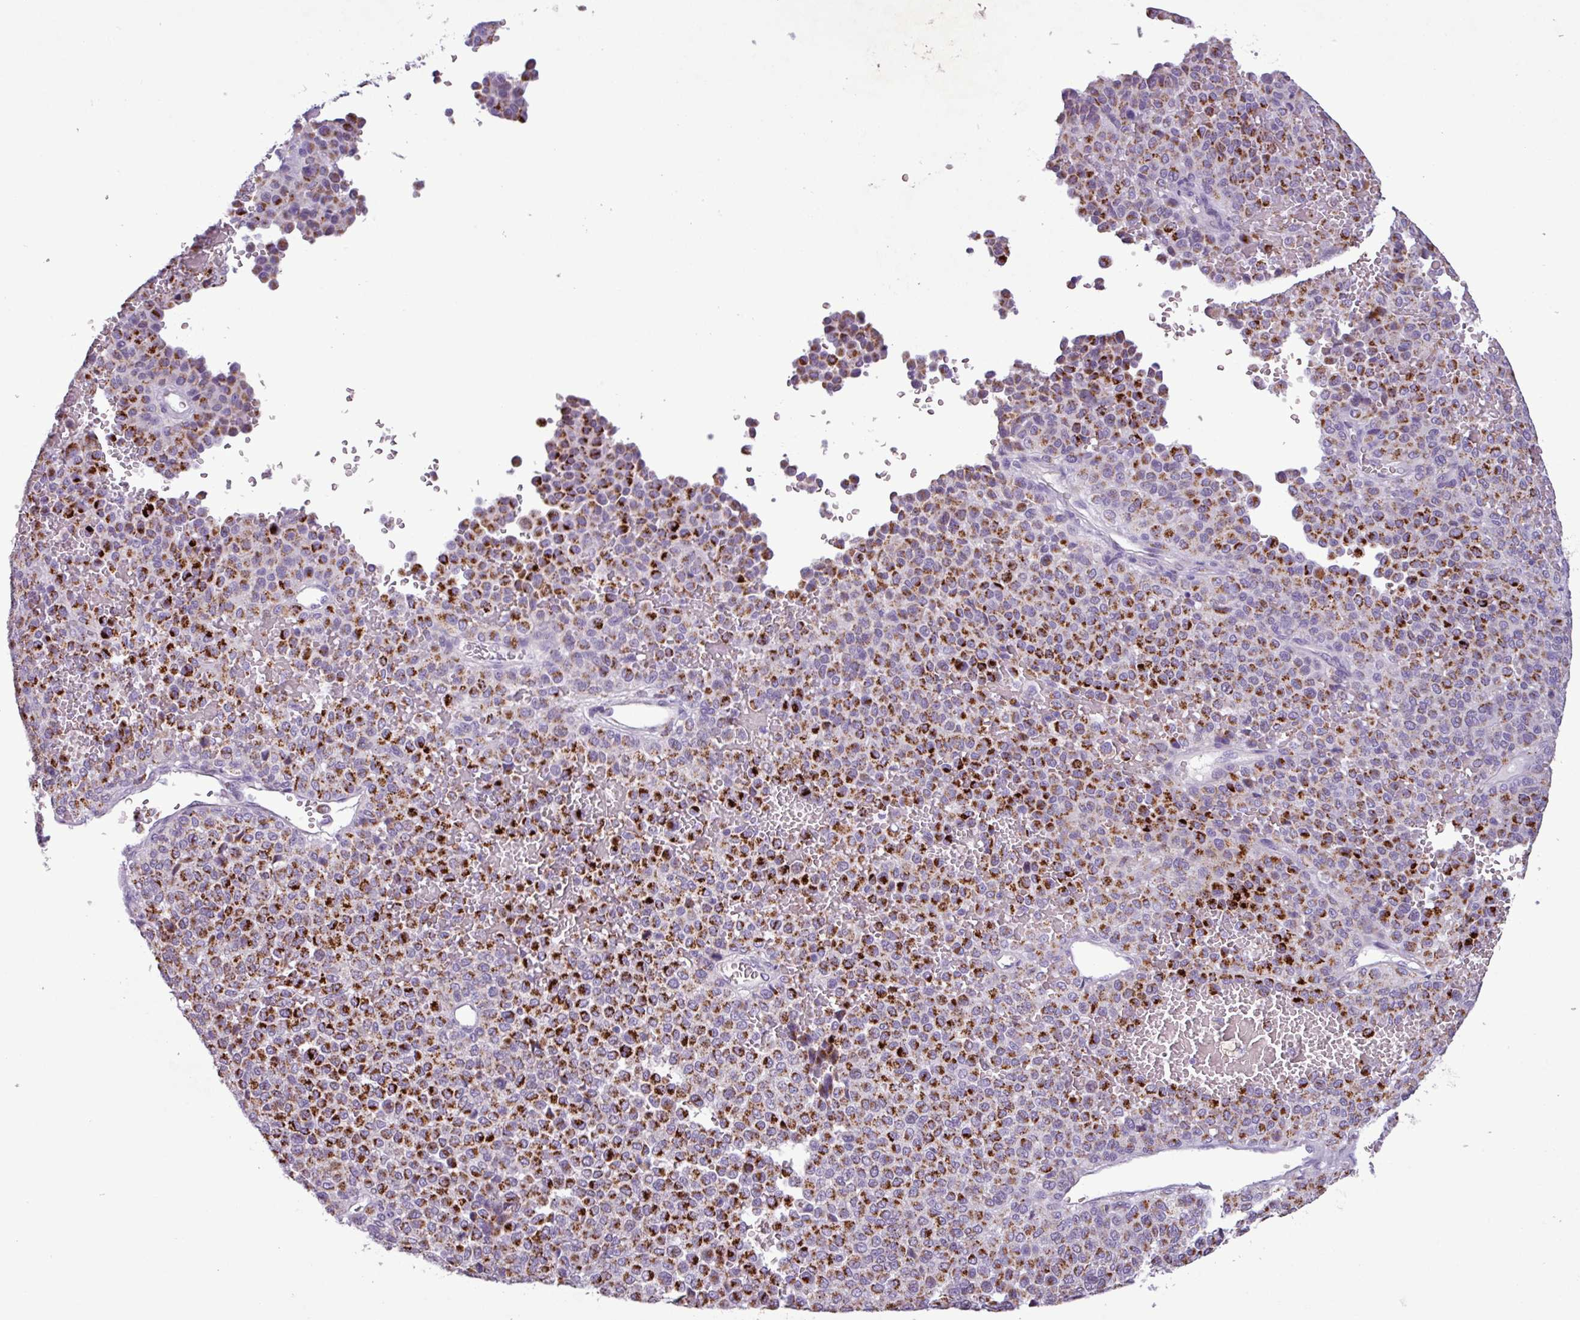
{"staining": {"intensity": "strong", "quantity": ">75%", "location": "cytoplasmic/membranous"}, "tissue": "melanoma", "cell_type": "Tumor cells", "image_type": "cancer", "snomed": [{"axis": "morphology", "description": "Malignant melanoma, Metastatic site"}, {"axis": "topography", "description": "Pancreas"}], "caption": "Immunohistochemical staining of malignant melanoma (metastatic site) shows high levels of strong cytoplasmic/membranous protein staining in about >75% of tumor cells. The protein of interest is stained brown, and the nuclei are stained in blue (DAB IHC with brightfield microscopy, high magnification).", "gene": "ZNF667", "patient": {"sex": "female", "age": 30}}